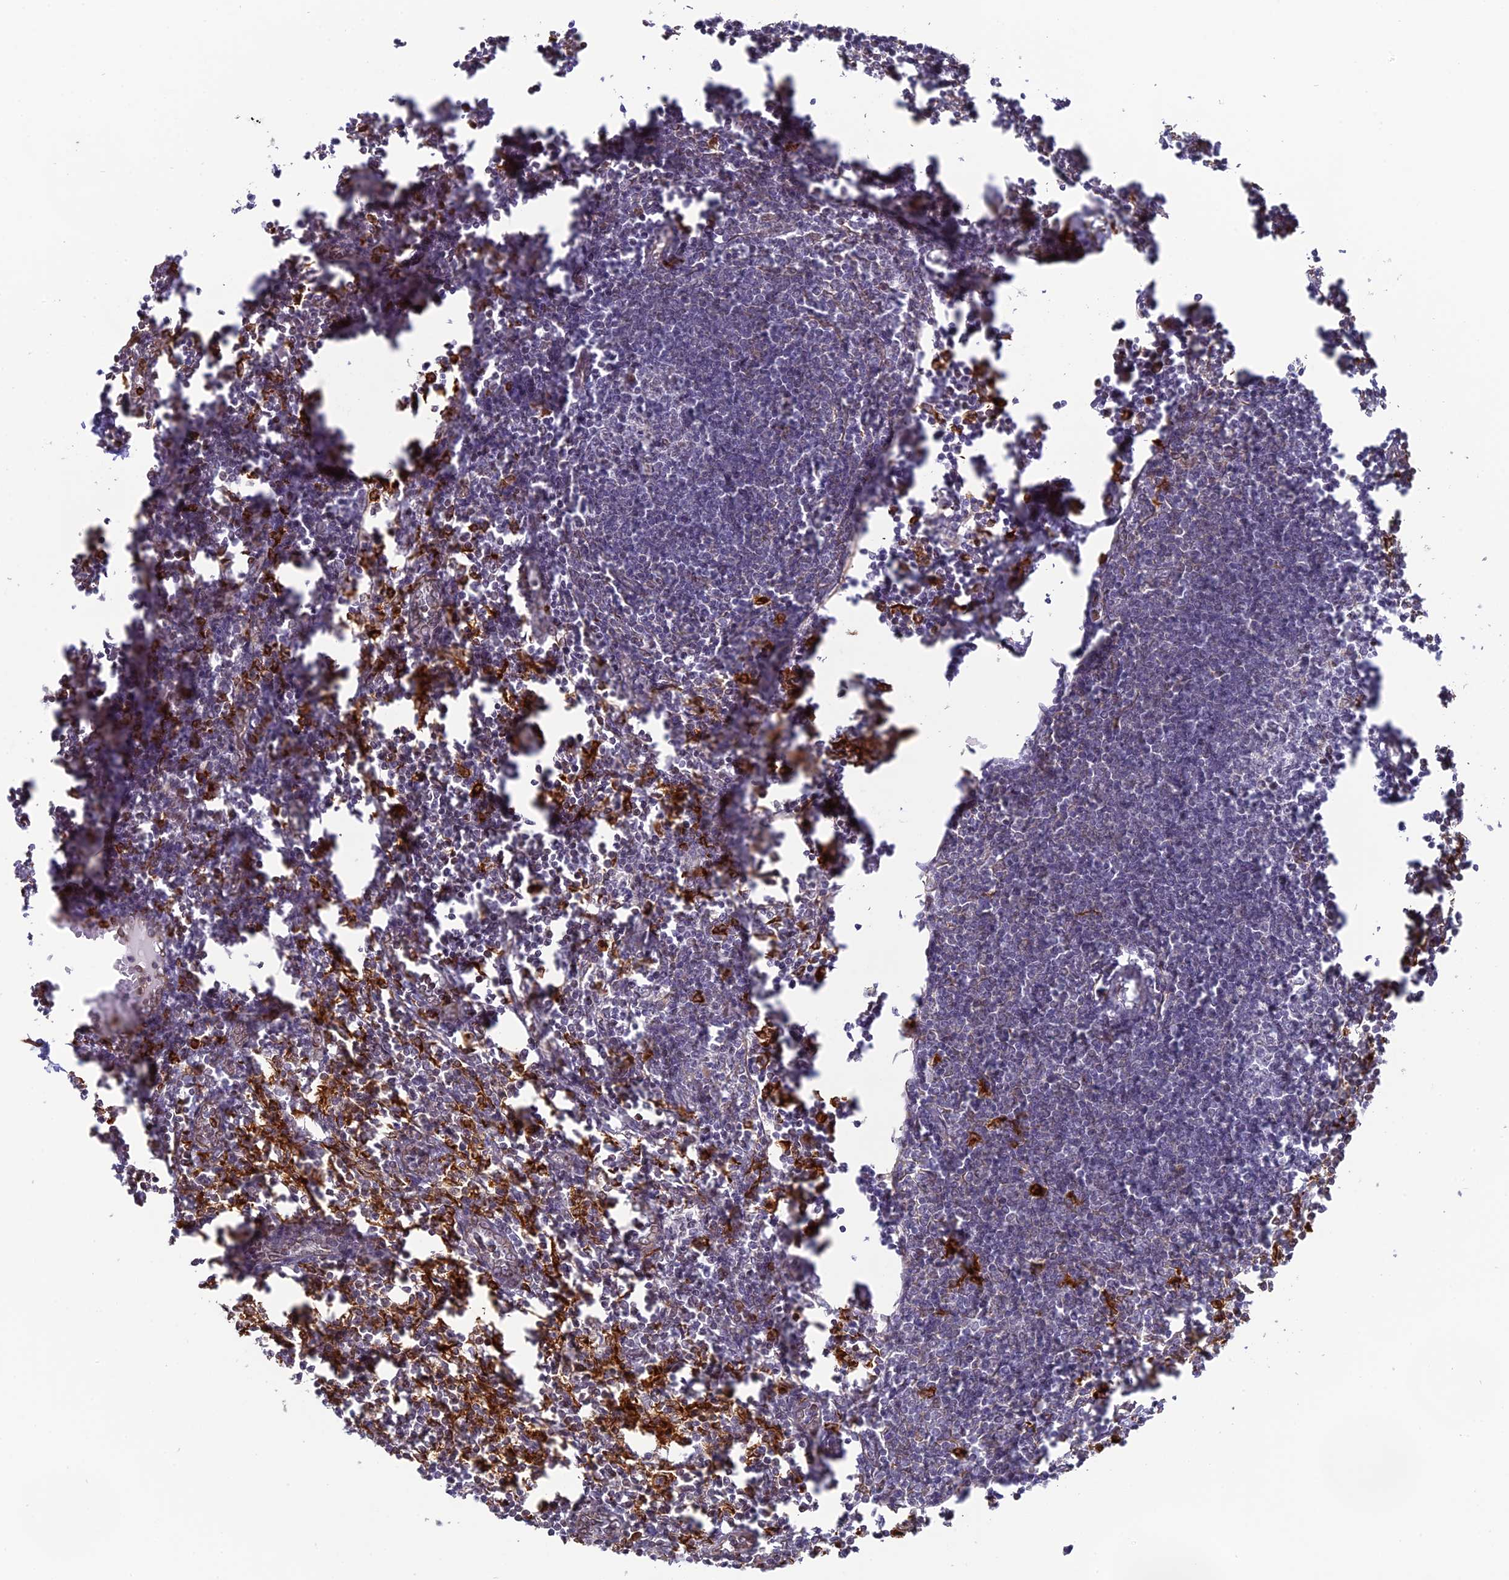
{"staining": {"intensity": "negative", "quantity": "none", "location": "none"}, "tissue": "lymph node", "cell_type": "Germinal center cells", "image_type": "normal", "snomed": [{"axis": "morphology", "description": "Normal tissue, NOS"}, {"axis": "morphology", "description": "Malignant melanoma, Metastatic site"}, {"axis": "topography", "description": "Lymph node"}], "caption": "Immunohistochemistry of benign human lymph node exhibits no expression in germinal center cells. The staining was performed using DAB (3,3'-diaminobenzidine) to visualize the protein expression in brown, while the nuclei were stained in blue with hematoxylin (Magnification: 20x).", "gene": "APOBR", "patient": {"sex": "male", "age": 41}}